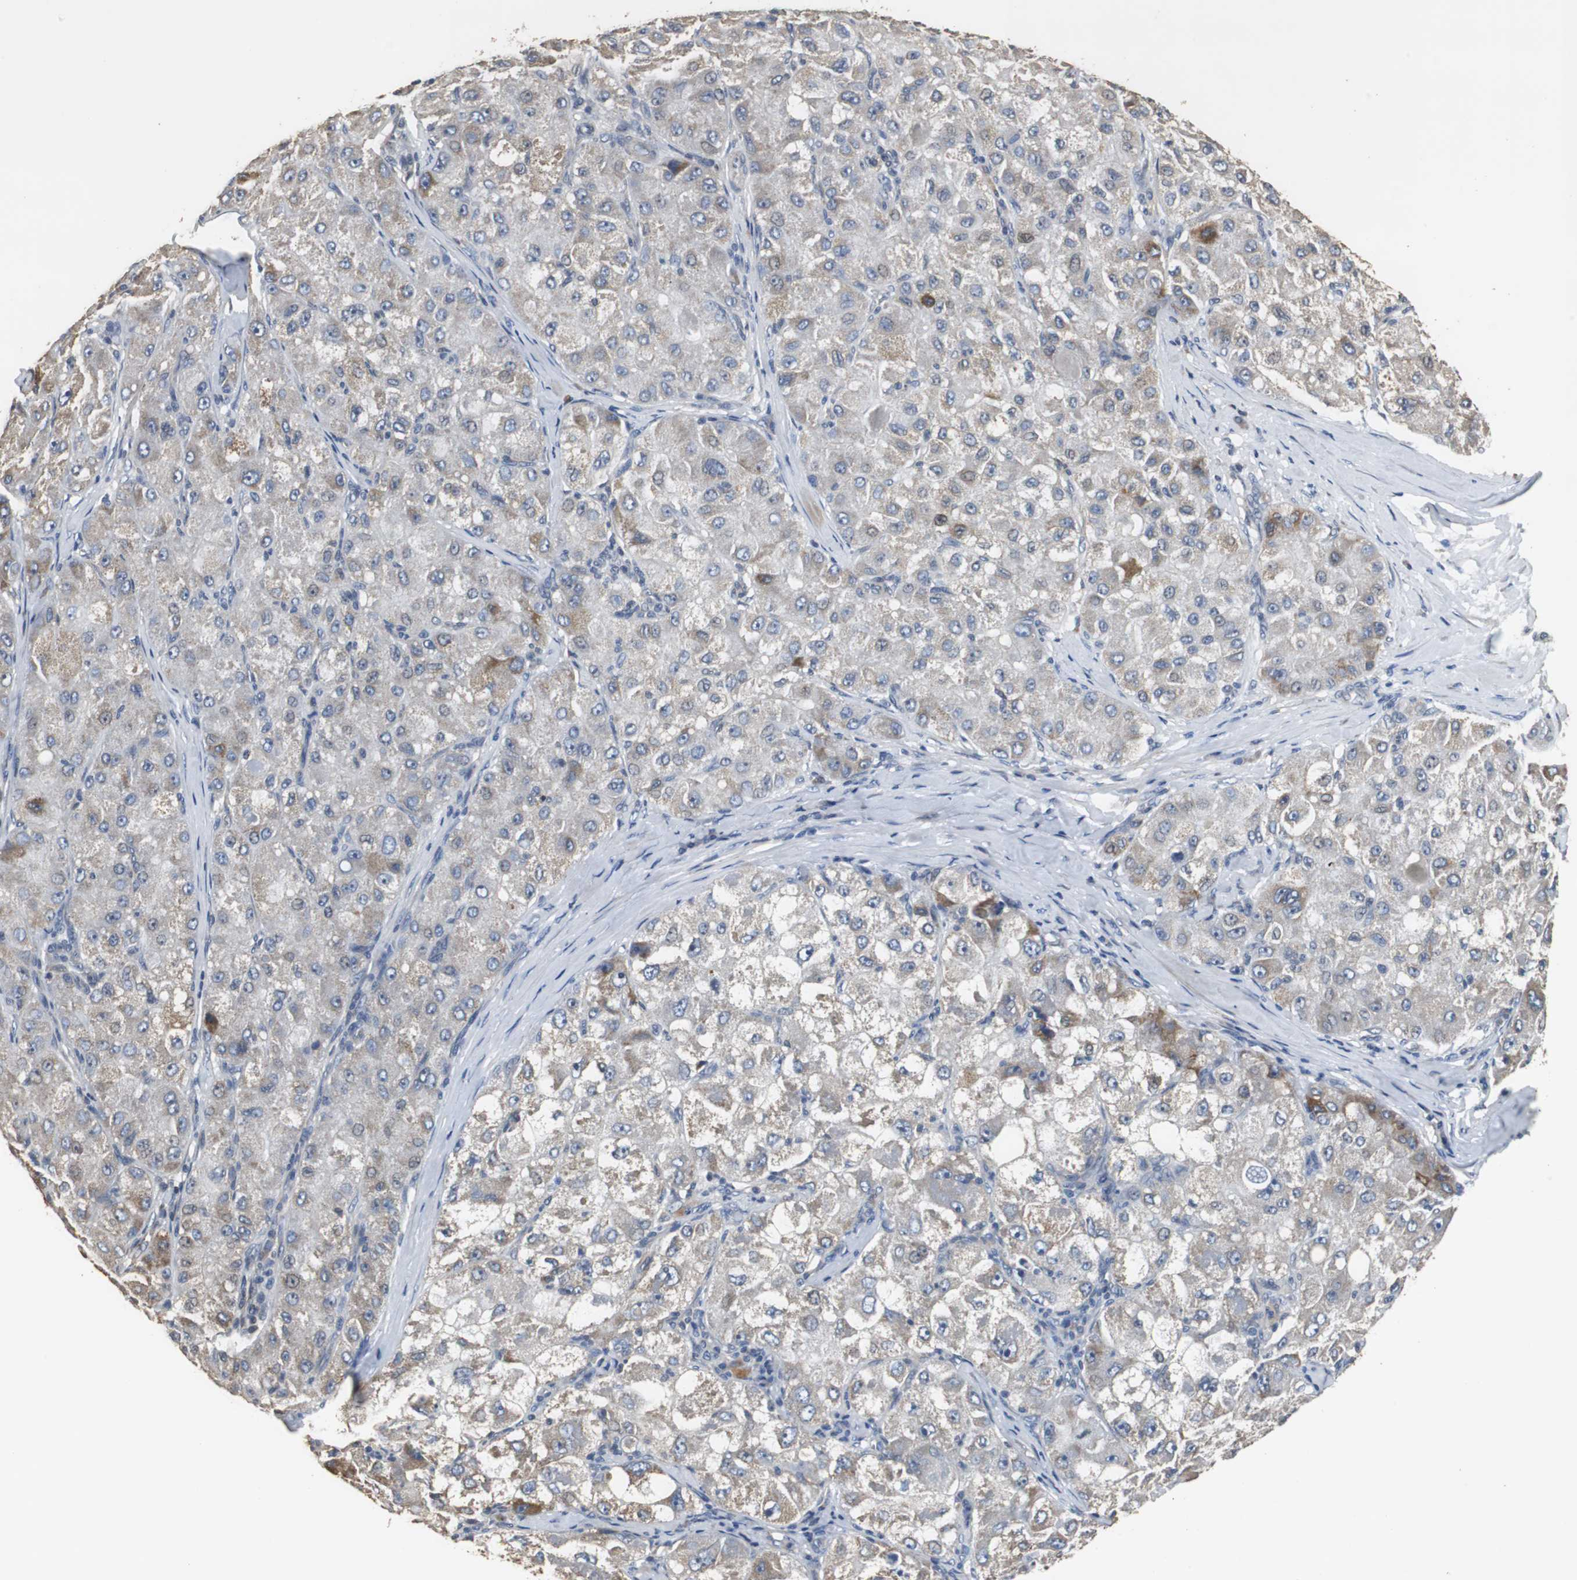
{"staining": {"intensity": "moderate", "quantity": "<25%", "location": "cytoplasmic/membranous"}, "tissue": "liver cancer", "cell_type": "Tumor cells", "image_type": "cancer", "snomed": [{"axis": "morphology", "description": "Carcinoma, Hepatocellular, NOS"}, {"axis": "topography", "description": "Liver"}], "caption": "Immunohistochemistry staining of liver cancer, which reveals low levels of moderate cytoplasmic/membranous expression in about <25% of tumor cells indicating moderate cytoplasmic/membranous protein positivity. The staining was performed using DAB (brown) for protein detection and nuclei were counterstained in hematoxylin (blue).", "gene": "HMGCL", "patient": {"sex": "male", "age": 80}}